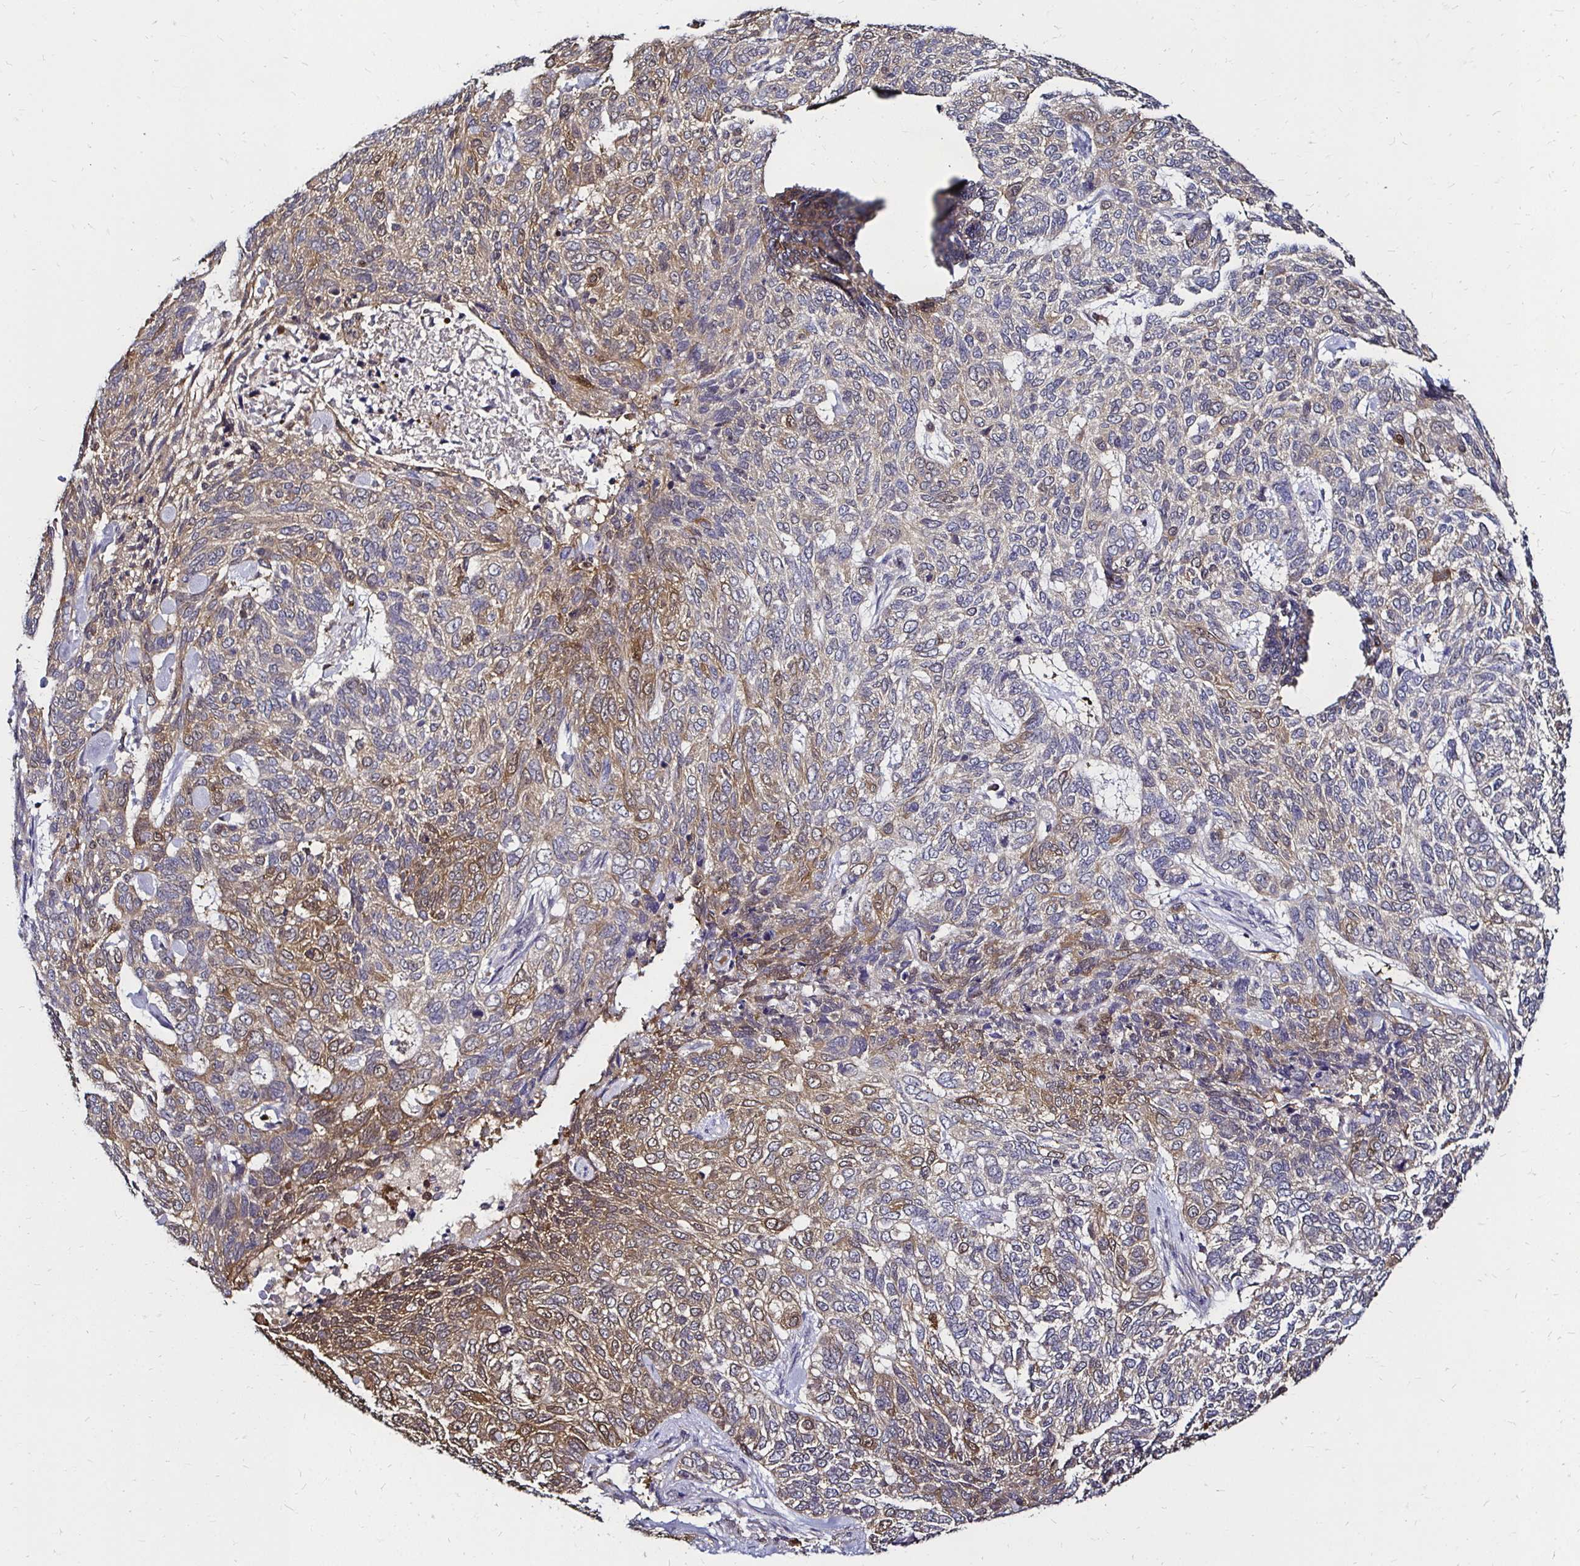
{"staining": {"intensity": "weak", "quantity": "25%-75%", "location": "cytoplasmic/membranous"}, "tissue": "skin cancer", "cell_type": "Tumor cells", "image_type": "cancer", "snomed": [{"axis": "morphology", "description": "Basal cell carcinoma"}, {"axis": "topography", "description": "Skin"}], "caption": "The micrograph demonstrates a brown stain indicating the presence of a protein in the cytoplasmic/membranous of tumor cells in skin basal cell carcinoma.", "gene": "TXN", "patient": {"sex": "female", "age": 65}}